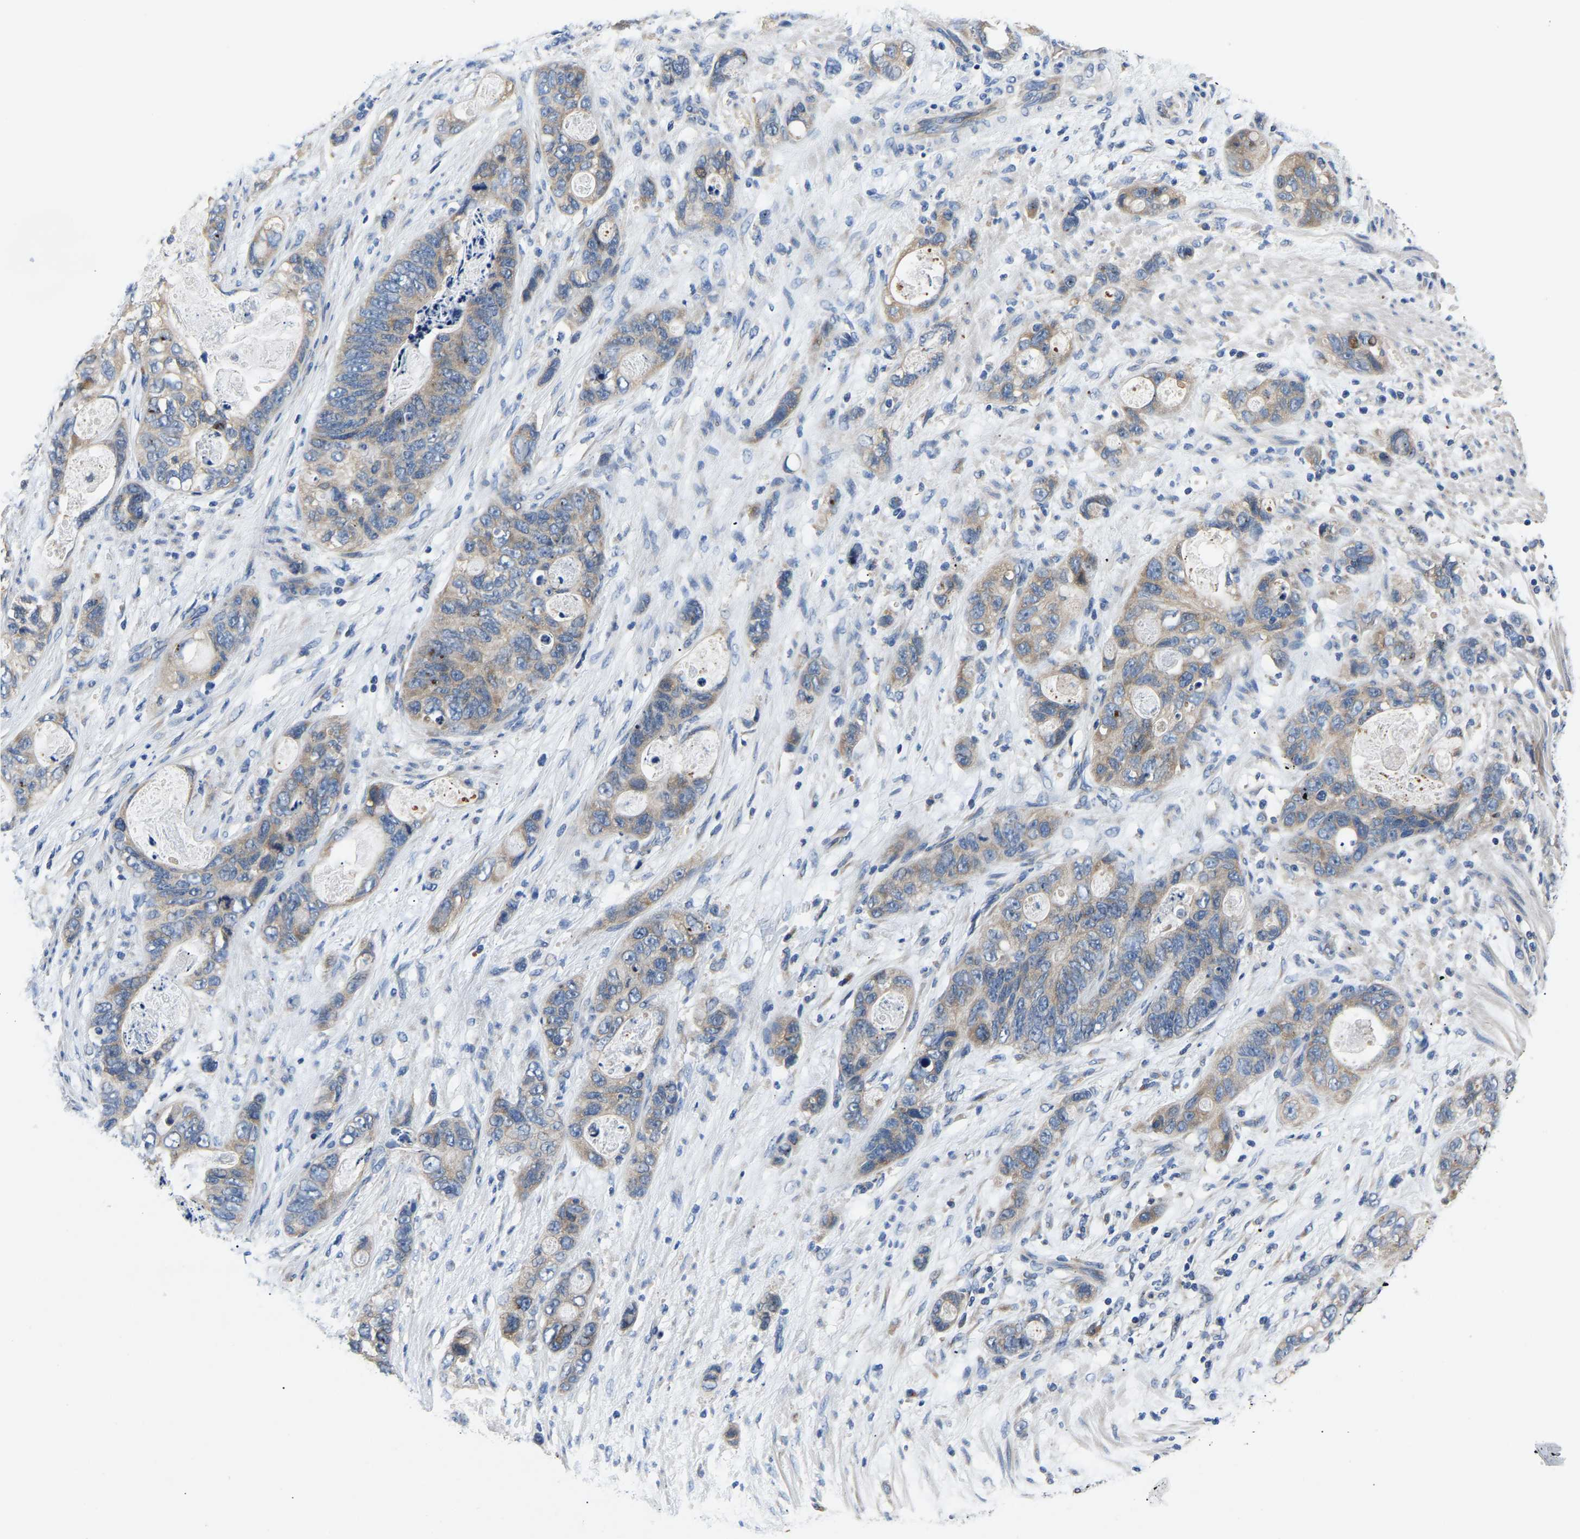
{"staining": {"intensity": "weak", "quantity": ">75%", "location": "cytoplasmic/membranous"}, "tissue": "stomach cancer", "cell_type": "Tumor cells", "image_type": "cancer", "snomed": [{"axis": "morphology", "description": "Normal tissue, NOS"}, {"axis": "morphology", "description": "Adenocarcinoma, NOS"}, {"axis": "topography", "description": "Stomach"}], "caption": "Stomach adenocarcinoma was stained to show a protein in brown. There is low levels of weak cytoplasmic/membranous positivity in about >75% of tumor cells.", "gene": "TOR1B", "patient": {"sex": "female", "age": 89}}